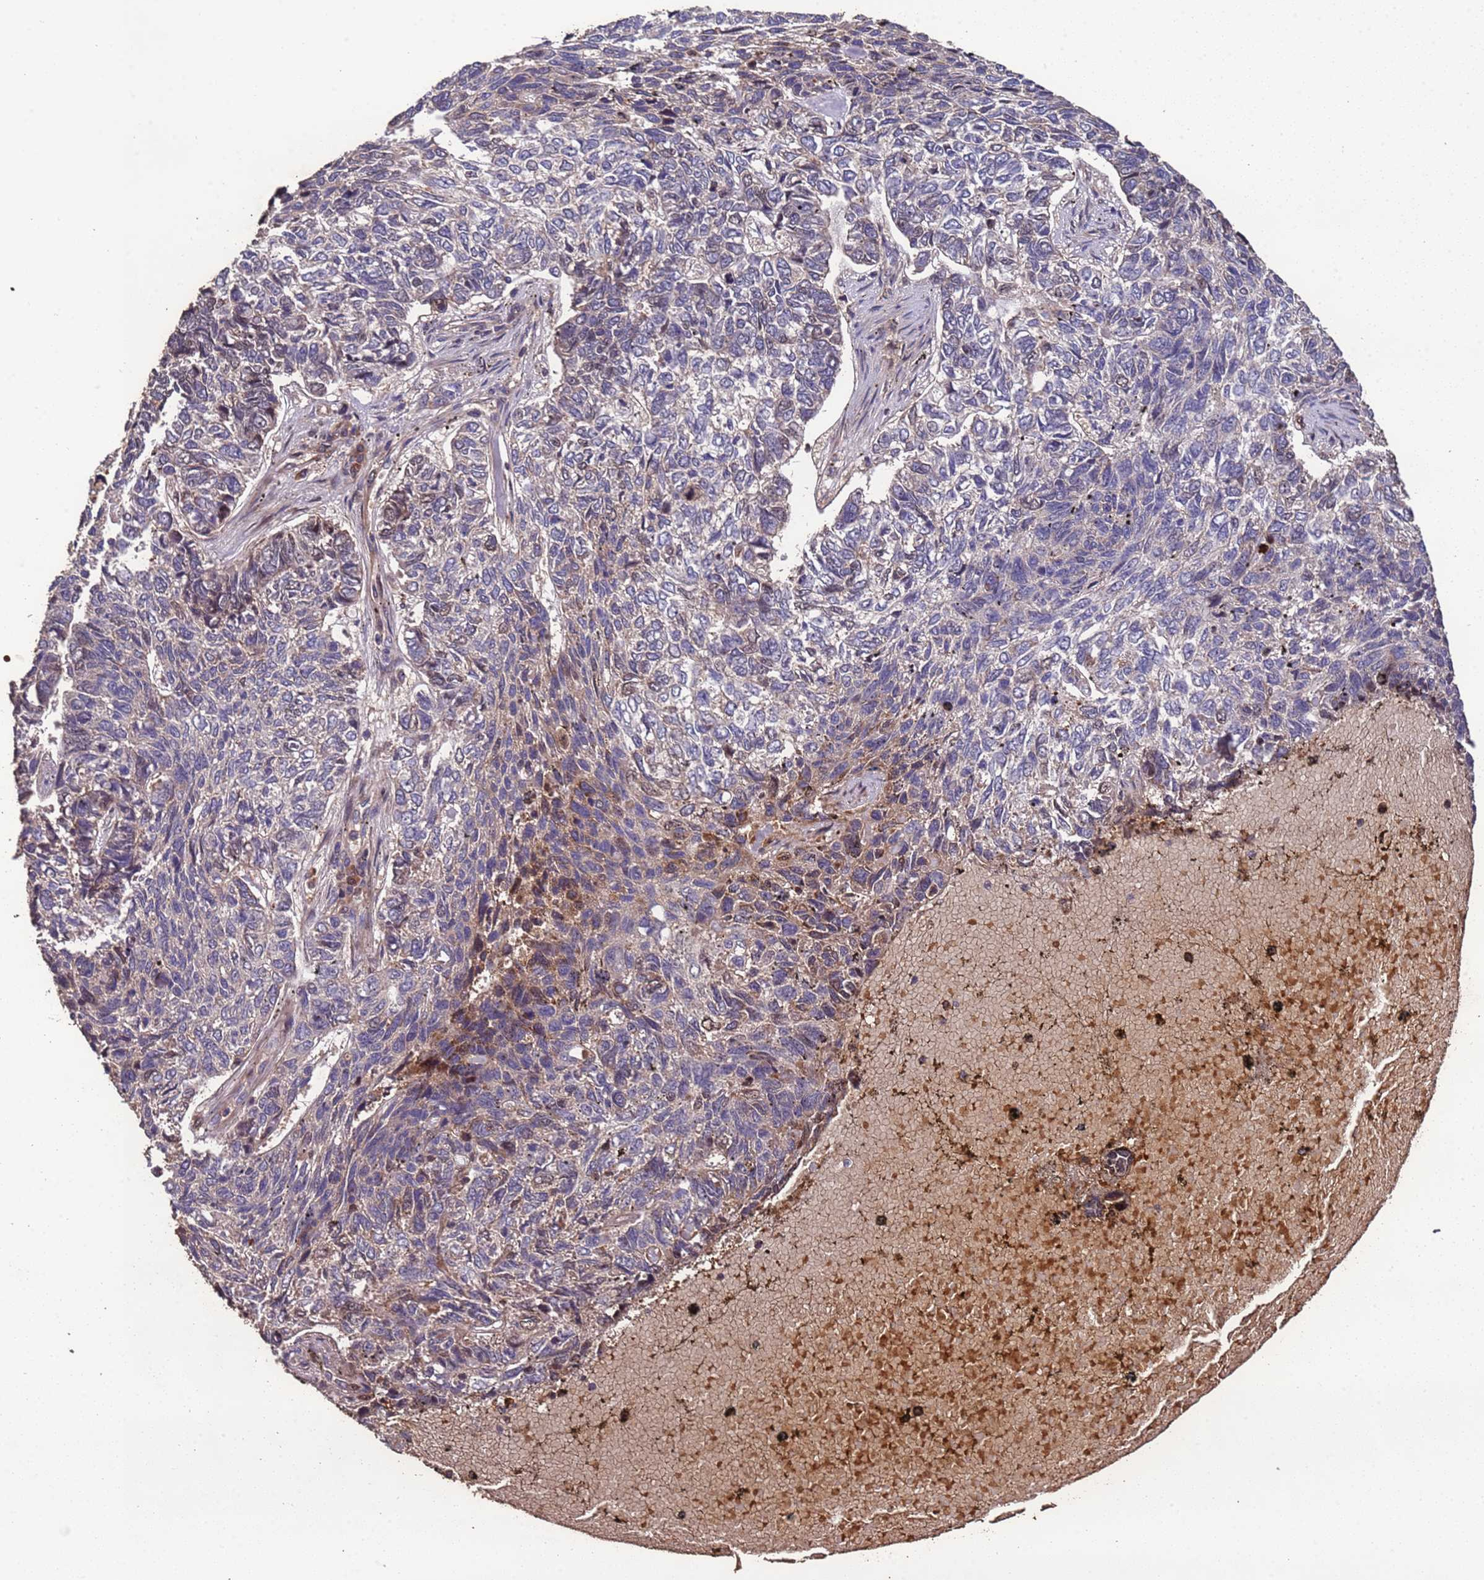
{"staining": {"intensity": "weak", "quantity": "<25%", "location": "cytoplasmic/membranous"}, "tissue": "skin cancer", "cell_type": "Tumor cells", "image_type": "cancer", "snomed": [{"axis": "morphology", "description": "Basal cell carcinoma"}, {"axis": "topography", "description": "Skin"}], "caption": "High magnification brightfield microscopy of skin basal cell carcinoma stained with DAB (3,3'-diaminobenzidine) (brown) and counterstained with hematoxylin (blue): tumor cells show no significant expression.", "gene": "CCDC184", "patient": {"sex": "female", "age": 65}}